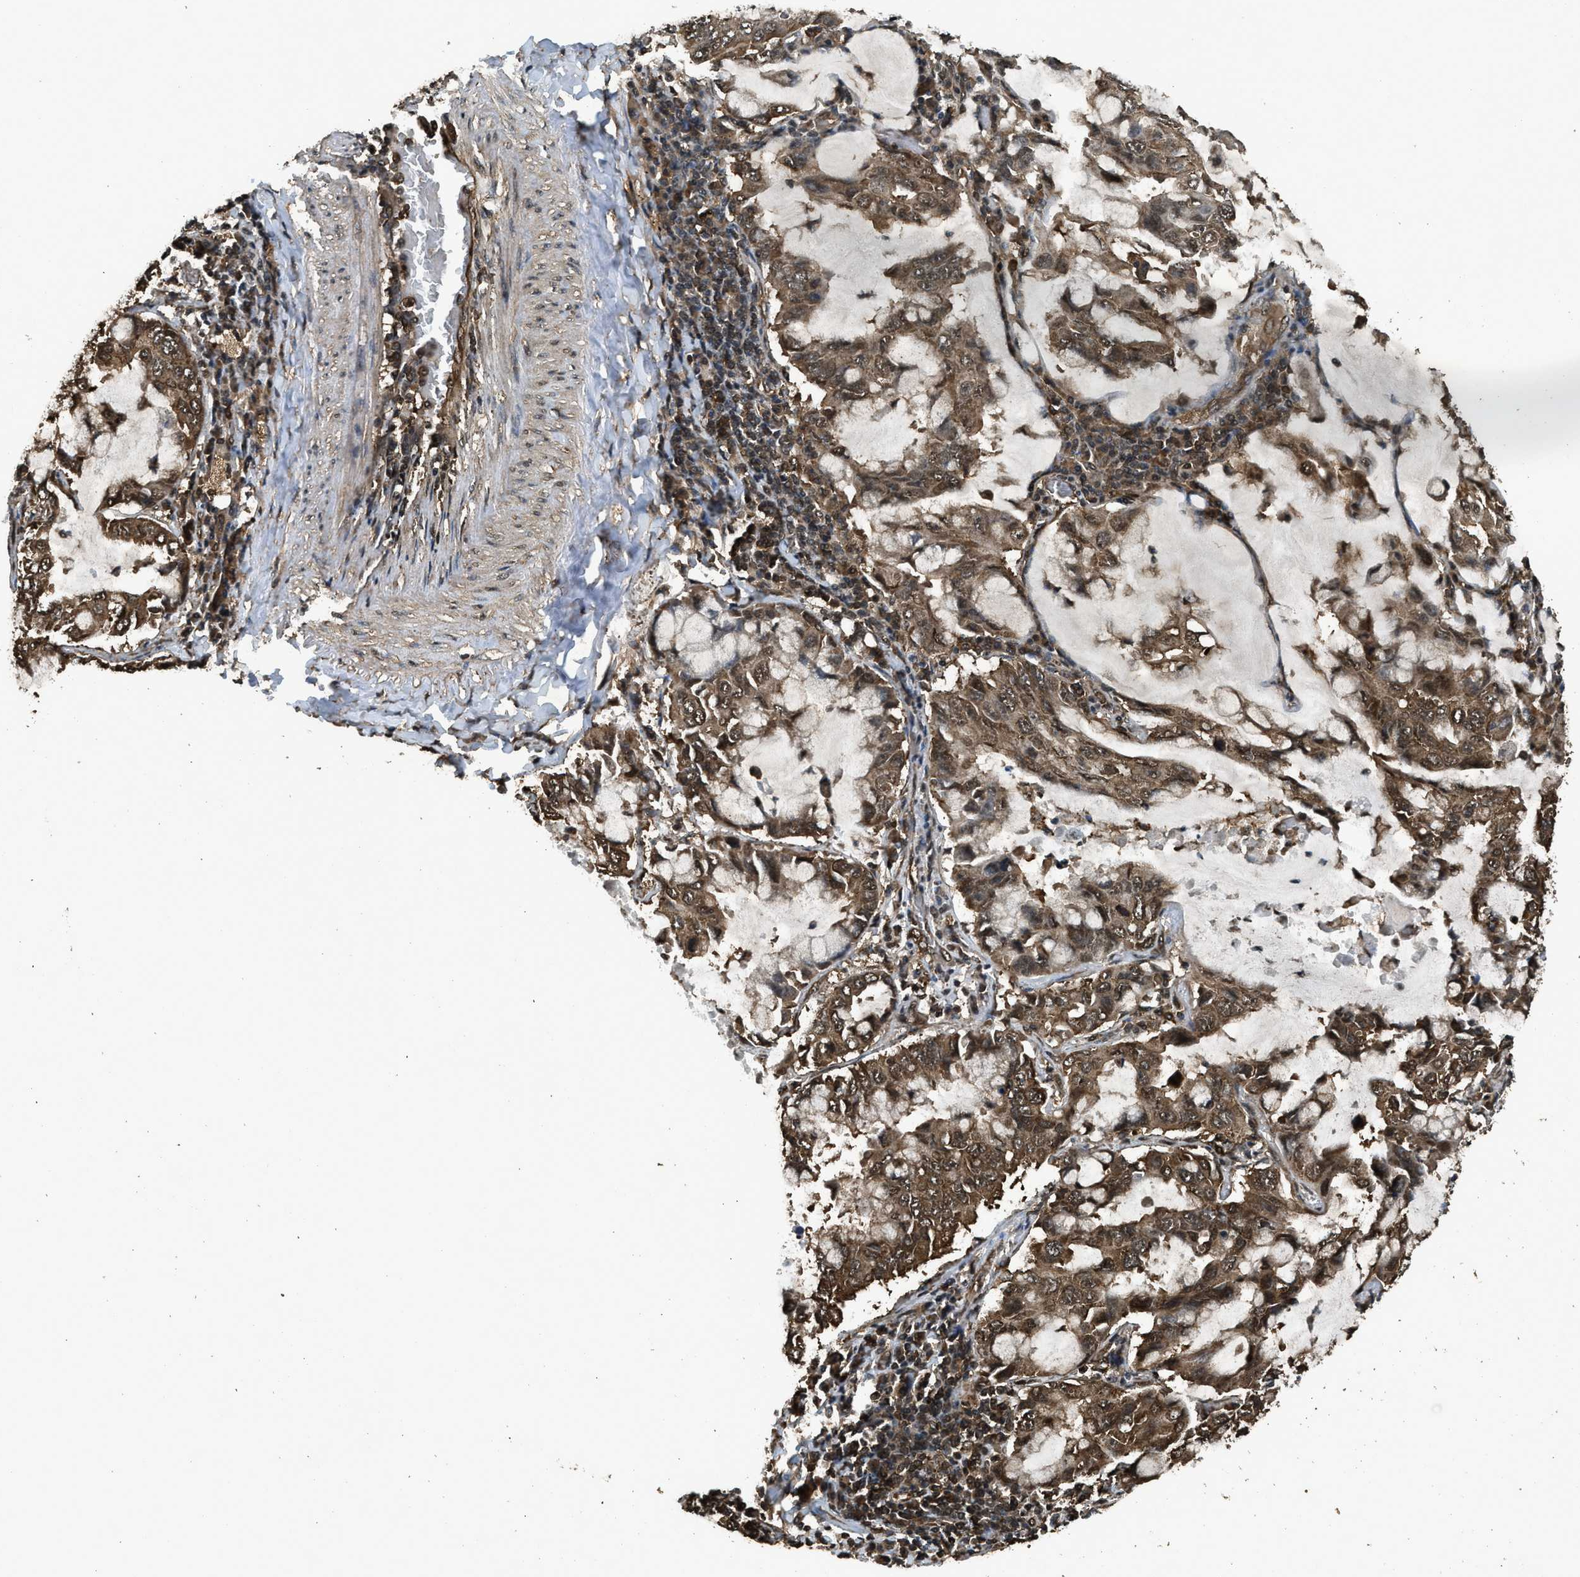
{"staining": {"intensity": "moderate", "quantity": ">75%", "location": "cytoplasmic/membranous"}, "tissue": "lung cancer", "cell_type": "Tumor cells", "image_type": "cancer", "snomed": [{"axis": "morphology", "description": "Adenocarcinoma, NOS"}, {"axis": "topography", "description": "Lung"}], "caption": "Immunohistochemistry photomicrograph of human adenocarcinoma (lung) stained for a protein (brown), which displays medium levels of moderate cytoplasmic/membranous positivity in about >75% of tumor cells.", "gene": "MYBL2", "patient": {"sex": "male", "age": 64}}